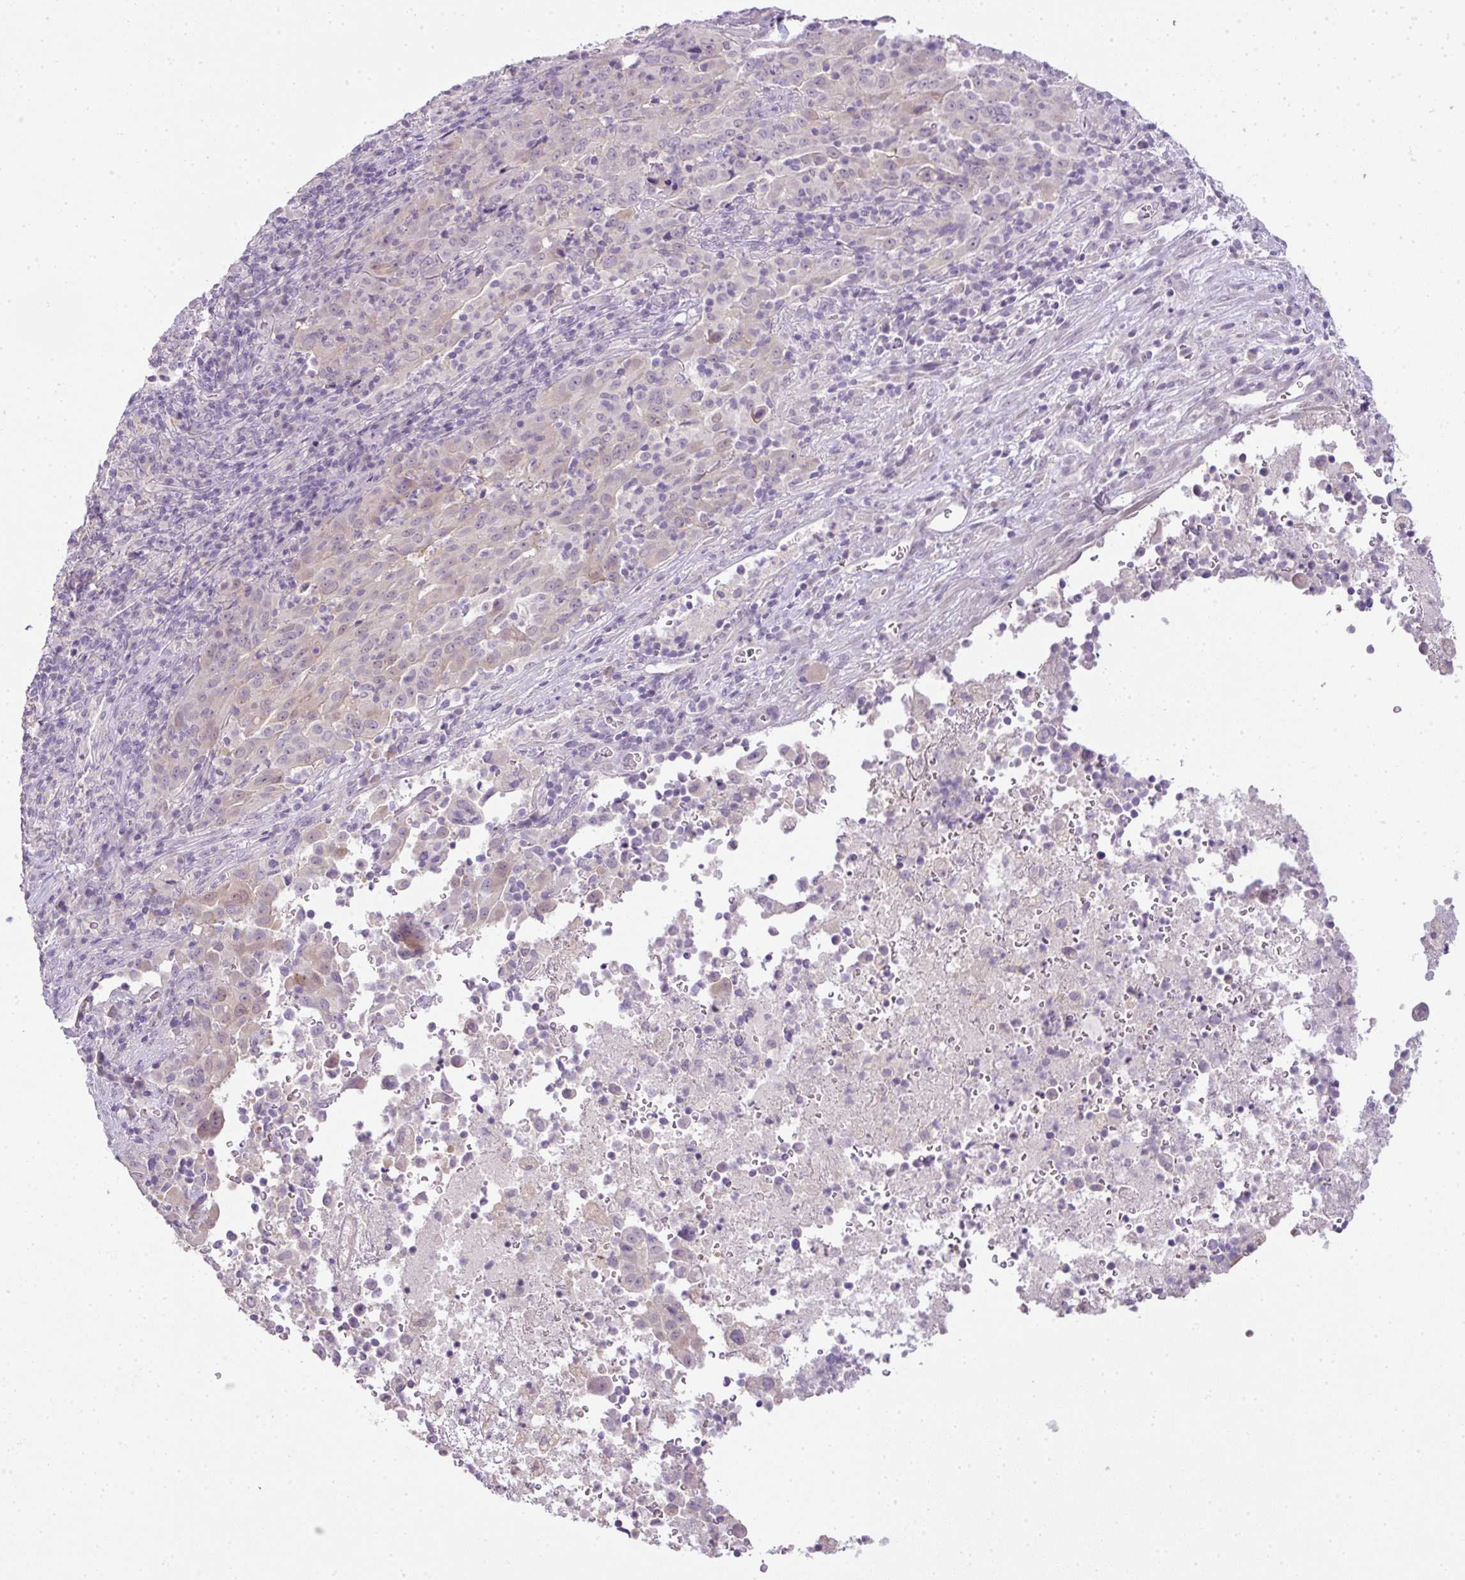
{"staining": {"intensity": "negative", "quantity": "none", "location": "none"}, "tissue": "pancreatic cancer", "cell_type": "Tumor cells", "image_type": "cancer", "snomed": [{"axis": "morphology", "description": "Adenocarcinoma, NOS"}, {"axis": "topography", "description": "Pancreas"}], "caption": "The micrograph displays no significant positivity in tumor cells of pancreatic cancer.", "gene": "CMPK1", "patient": {"sex": "male", "age": 63}}